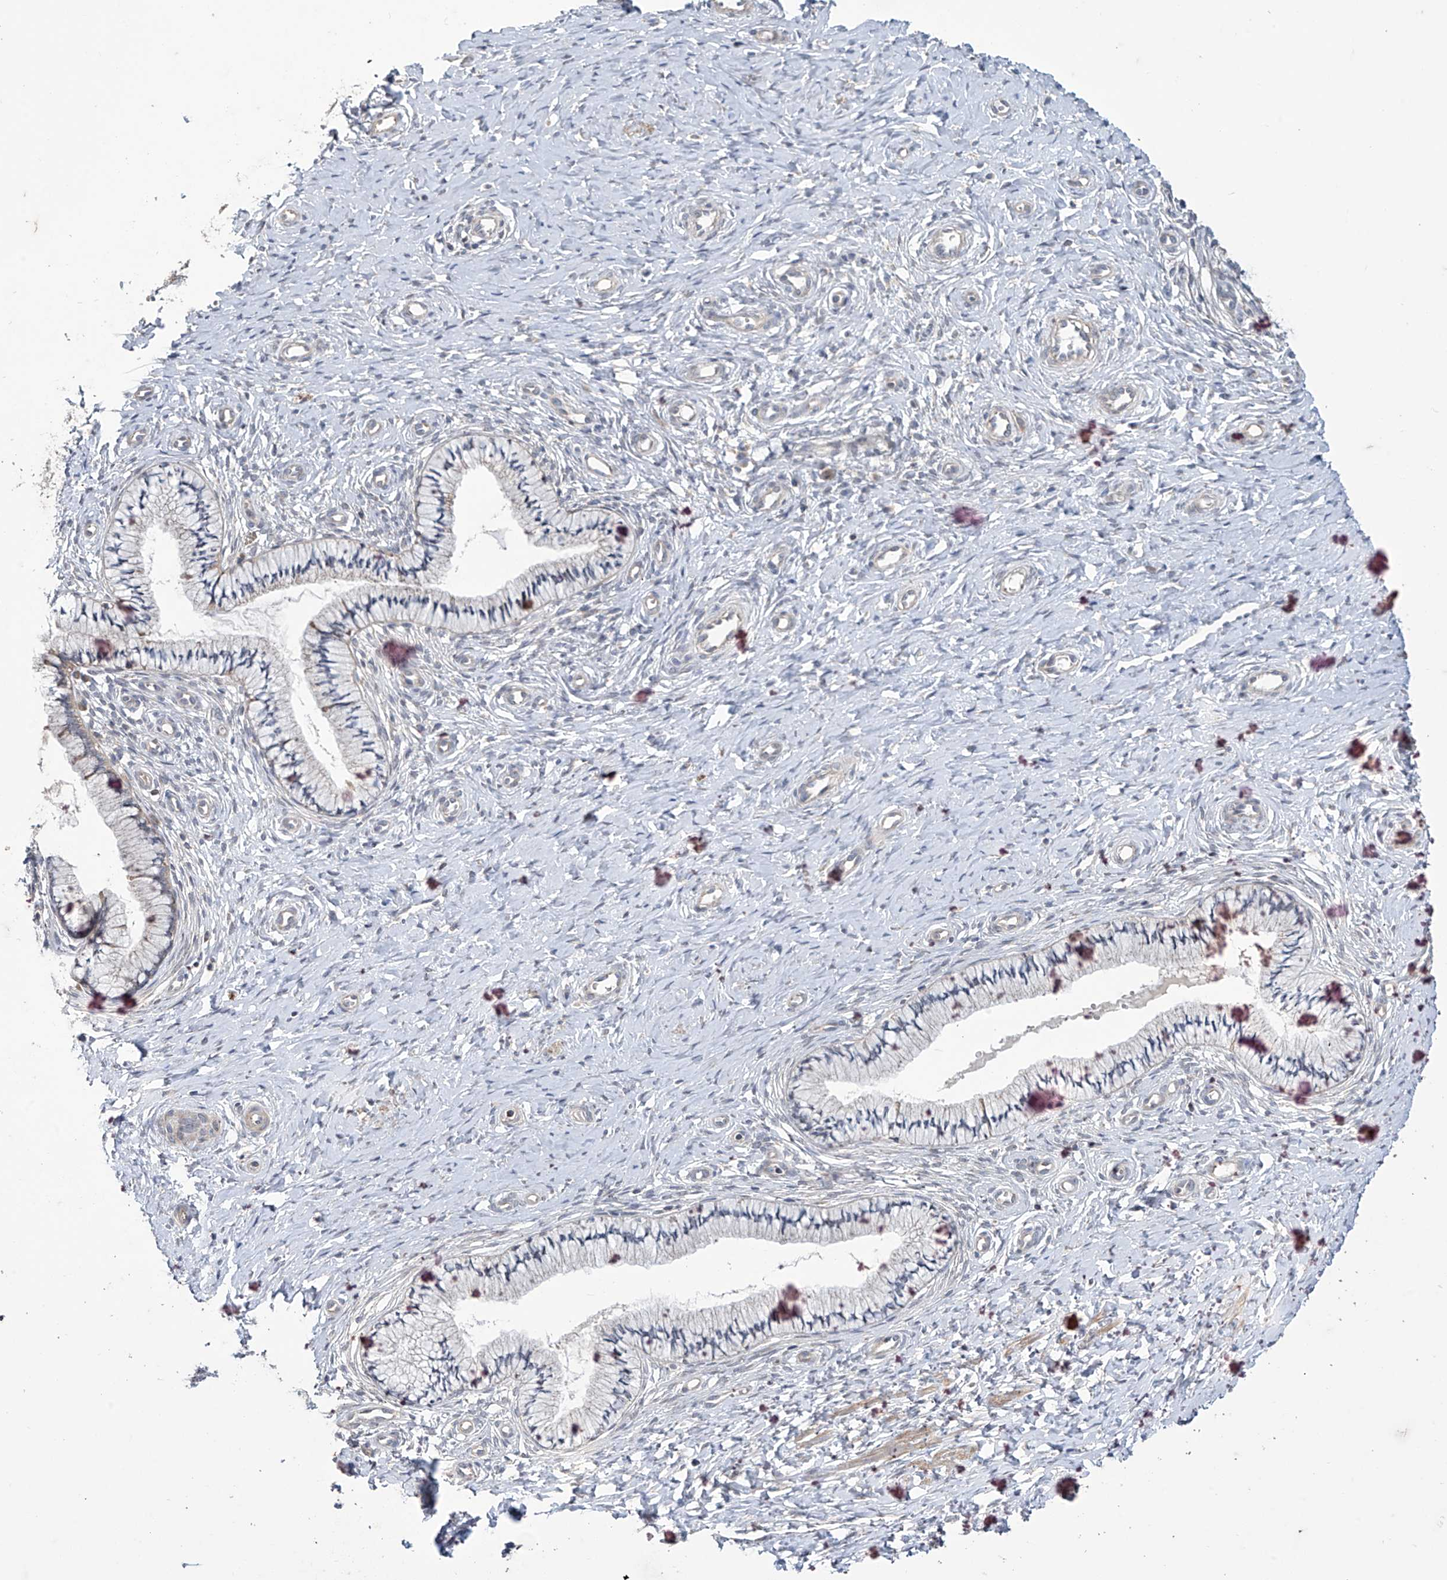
{"staining": {"intensity": "weak", "quantity": "25%-75%", "location": "cytoplasmic/membranous"}, "tissue": "cervix", "cell_type": "Glandular cells", "image_type": "normal", "snomed": [{"axis": "morphology", "description": "Normal tissue, NOS"}, {"axis": "topography", "description": "Cervix"}], "caption": "The image exhibits staining of normal cervix, revealing weak cytoplasmic/membranous protein staining (brown color) within glandular cells.", "gene": "TRIM60", "patient": {"sex": "female", "age": 36}}